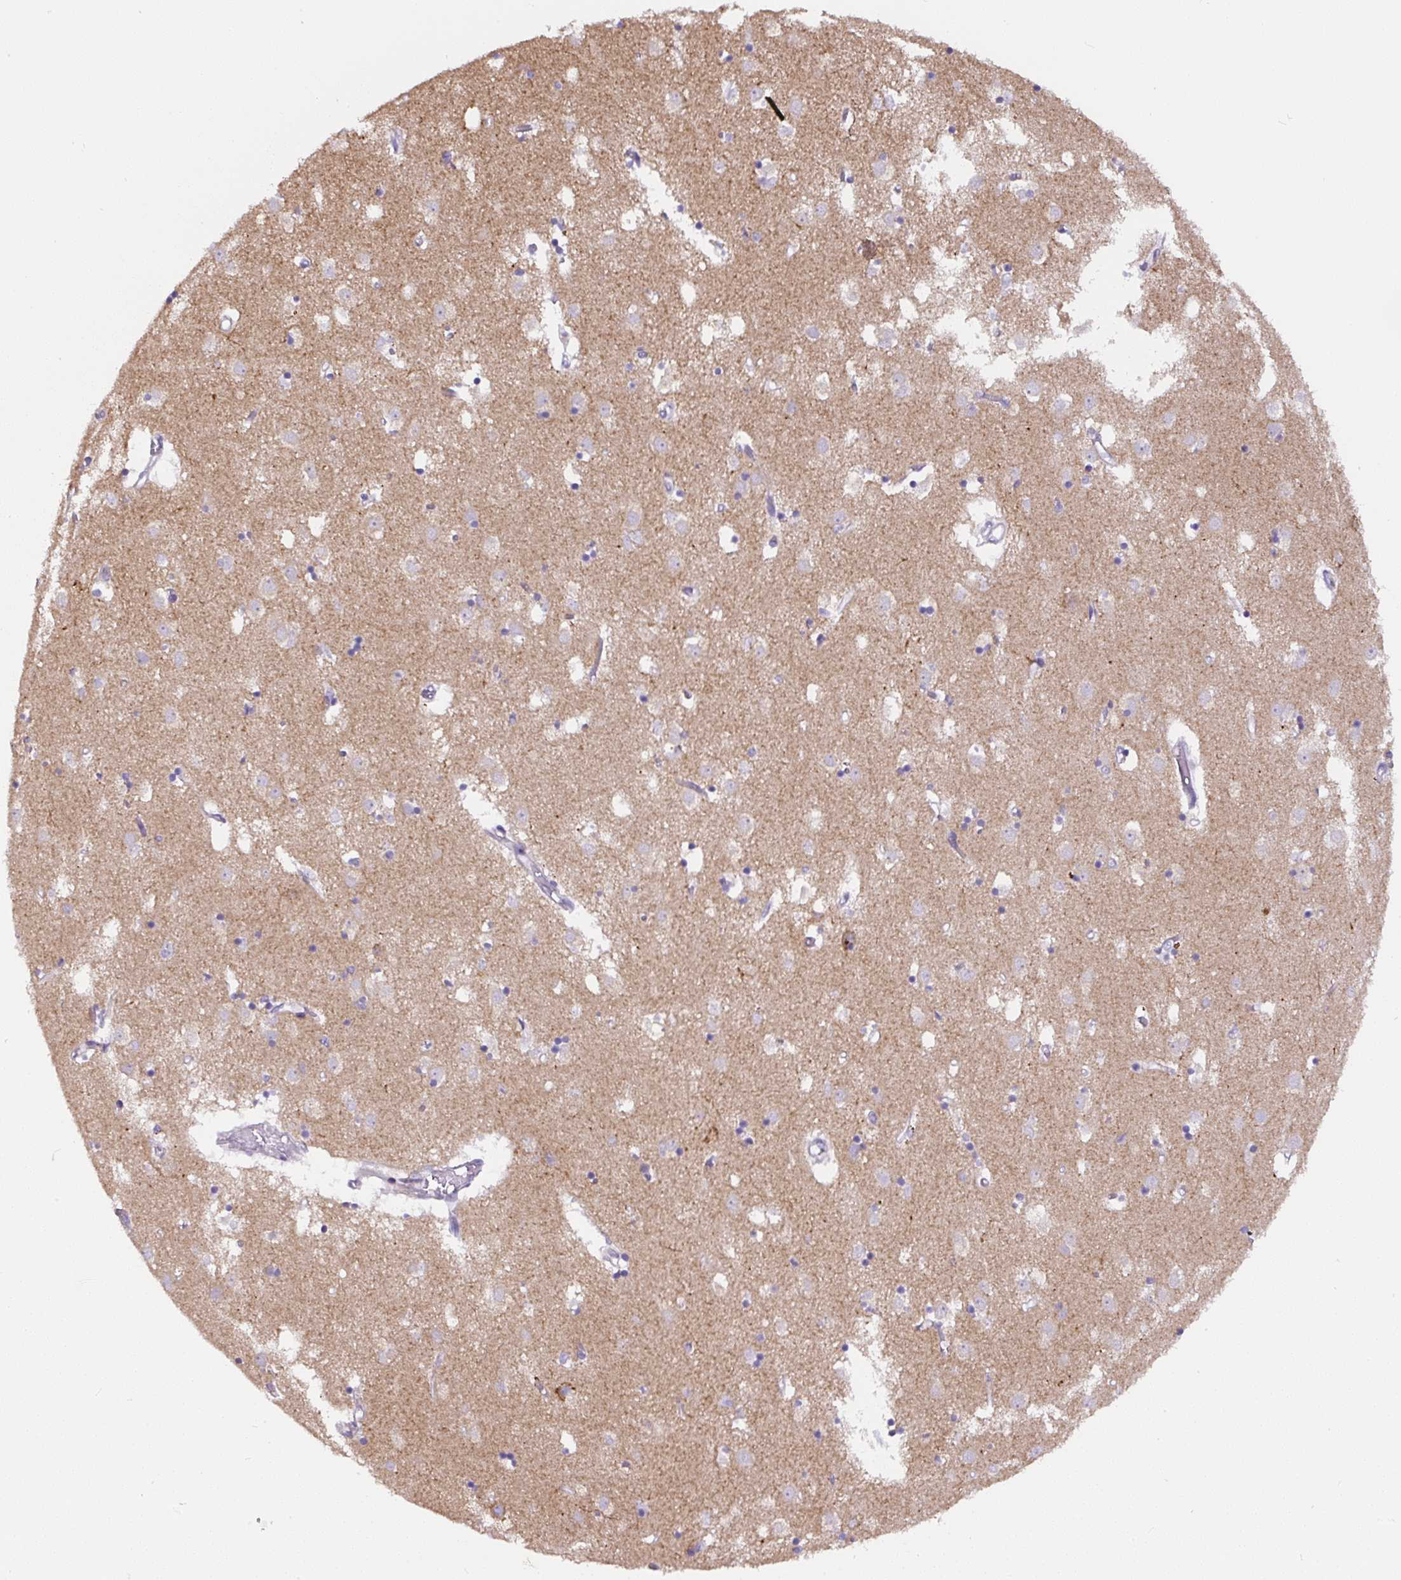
{"staining": {"intensity": "negative", "quantity": "none", "location": "none"}, "tissue": "caudate", "cell_type": "Glial cells", "image_type": "normal", "snomed": [{"axis": "morphology", "description": "Normal tissue, NOS"}, {"axis": "topography", "description": "Lateral ventricle wall"}], "caption": "Immunohistochemistry (IHC) micrograph of benign caudate stained for a protein (brown), which reveals no positivity in glial cells.", "gene": "HPS4", "patient": {"sex": "male", "age": 70}}